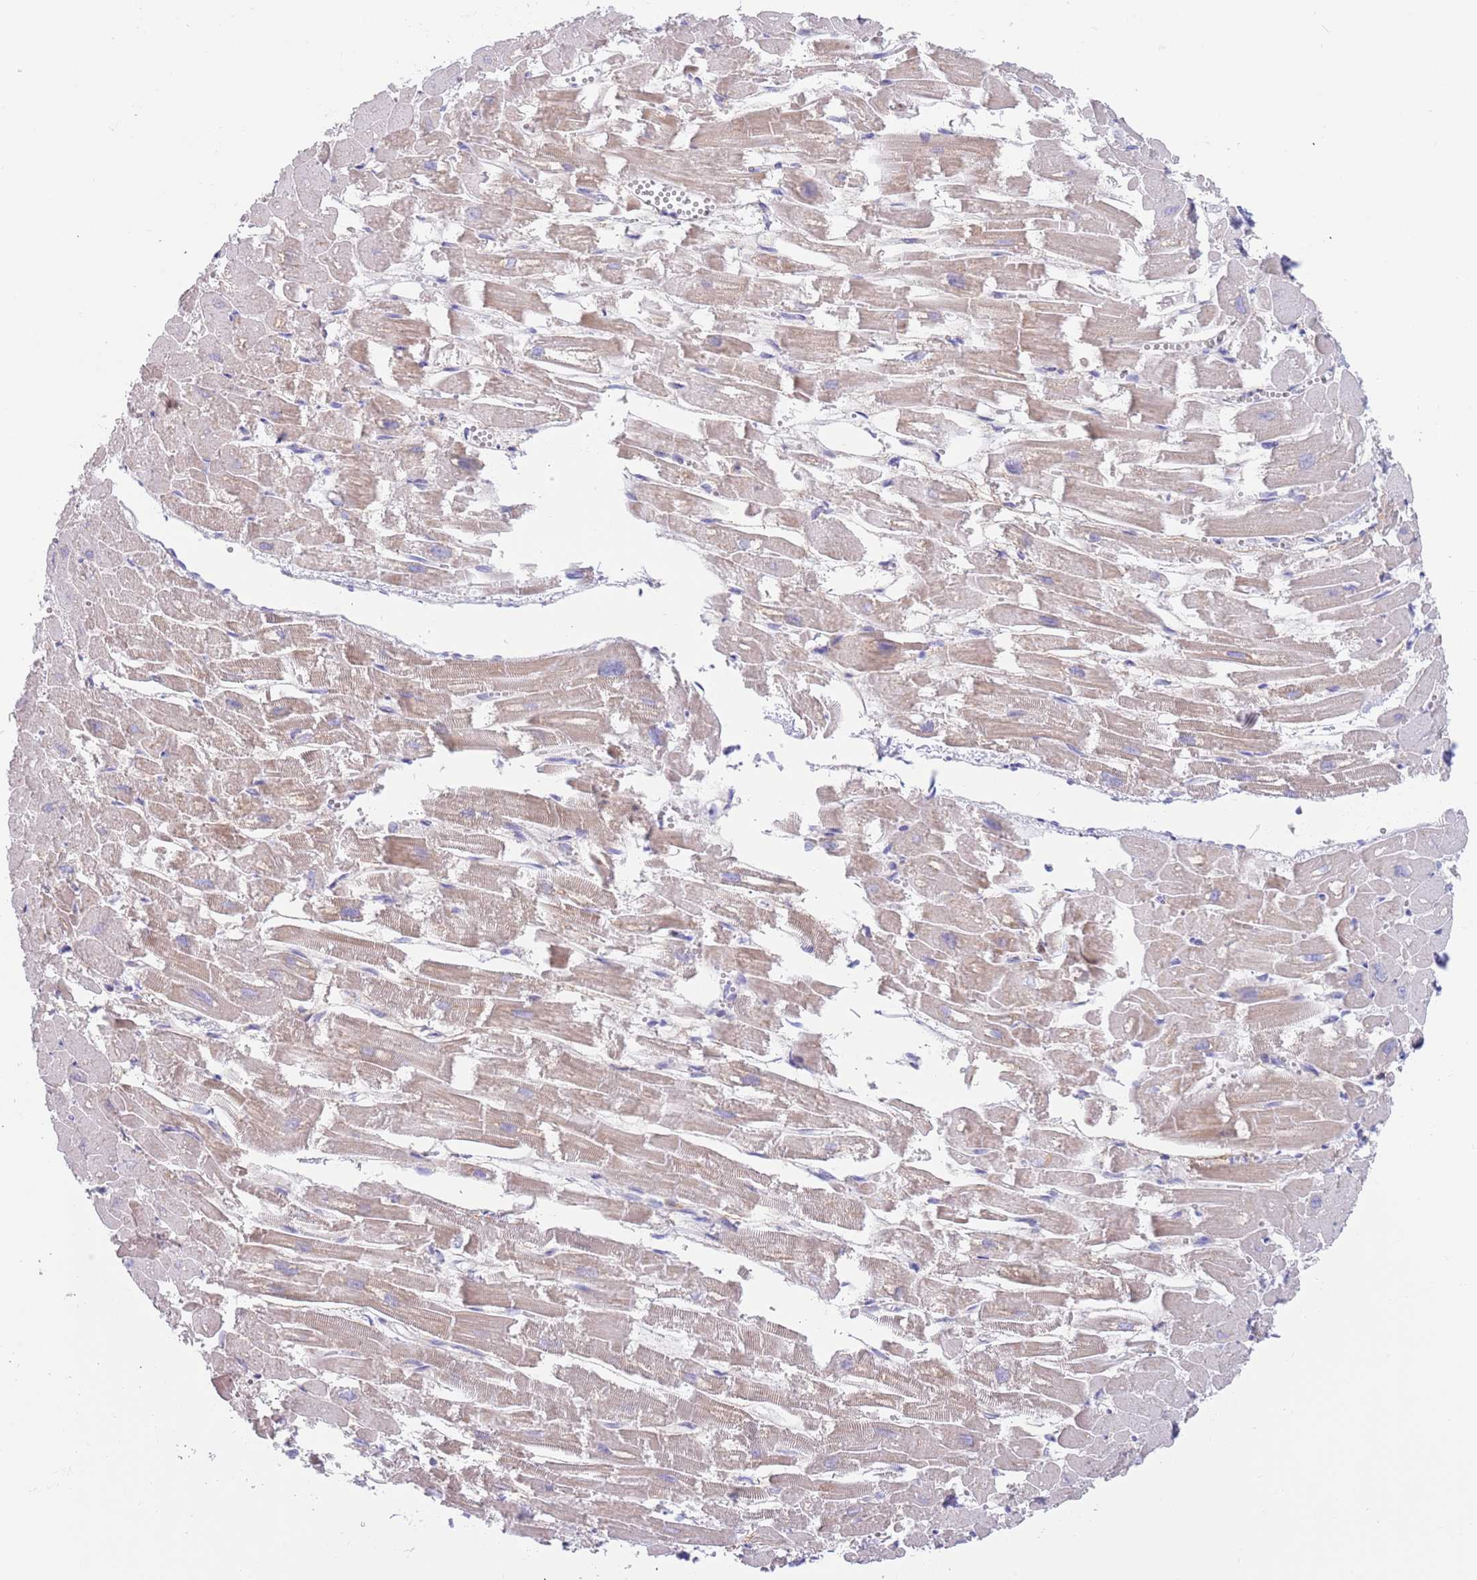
{"staining": {"intensity": "moderate", "quantity": ">75%", "location": "cytoplasmic/membranous"}, "tissue": "heart muscle", "cell_type": "Cardiomyocytes", "image_type": "normal", "snomed": [{"axis": "morphology", "description": "Normal tissue, NOS"}, {"axis": "topography", "description": "Heart"}], "caption": "Immunohistochemical staining of unremarkable human heart muscle reveals moderate cytoplasmic/membranous protein positivity in approximately >75% of cardiomyocytes.", "gene": "CCDC149", "patient": {"sex": "male", "age": 54}}